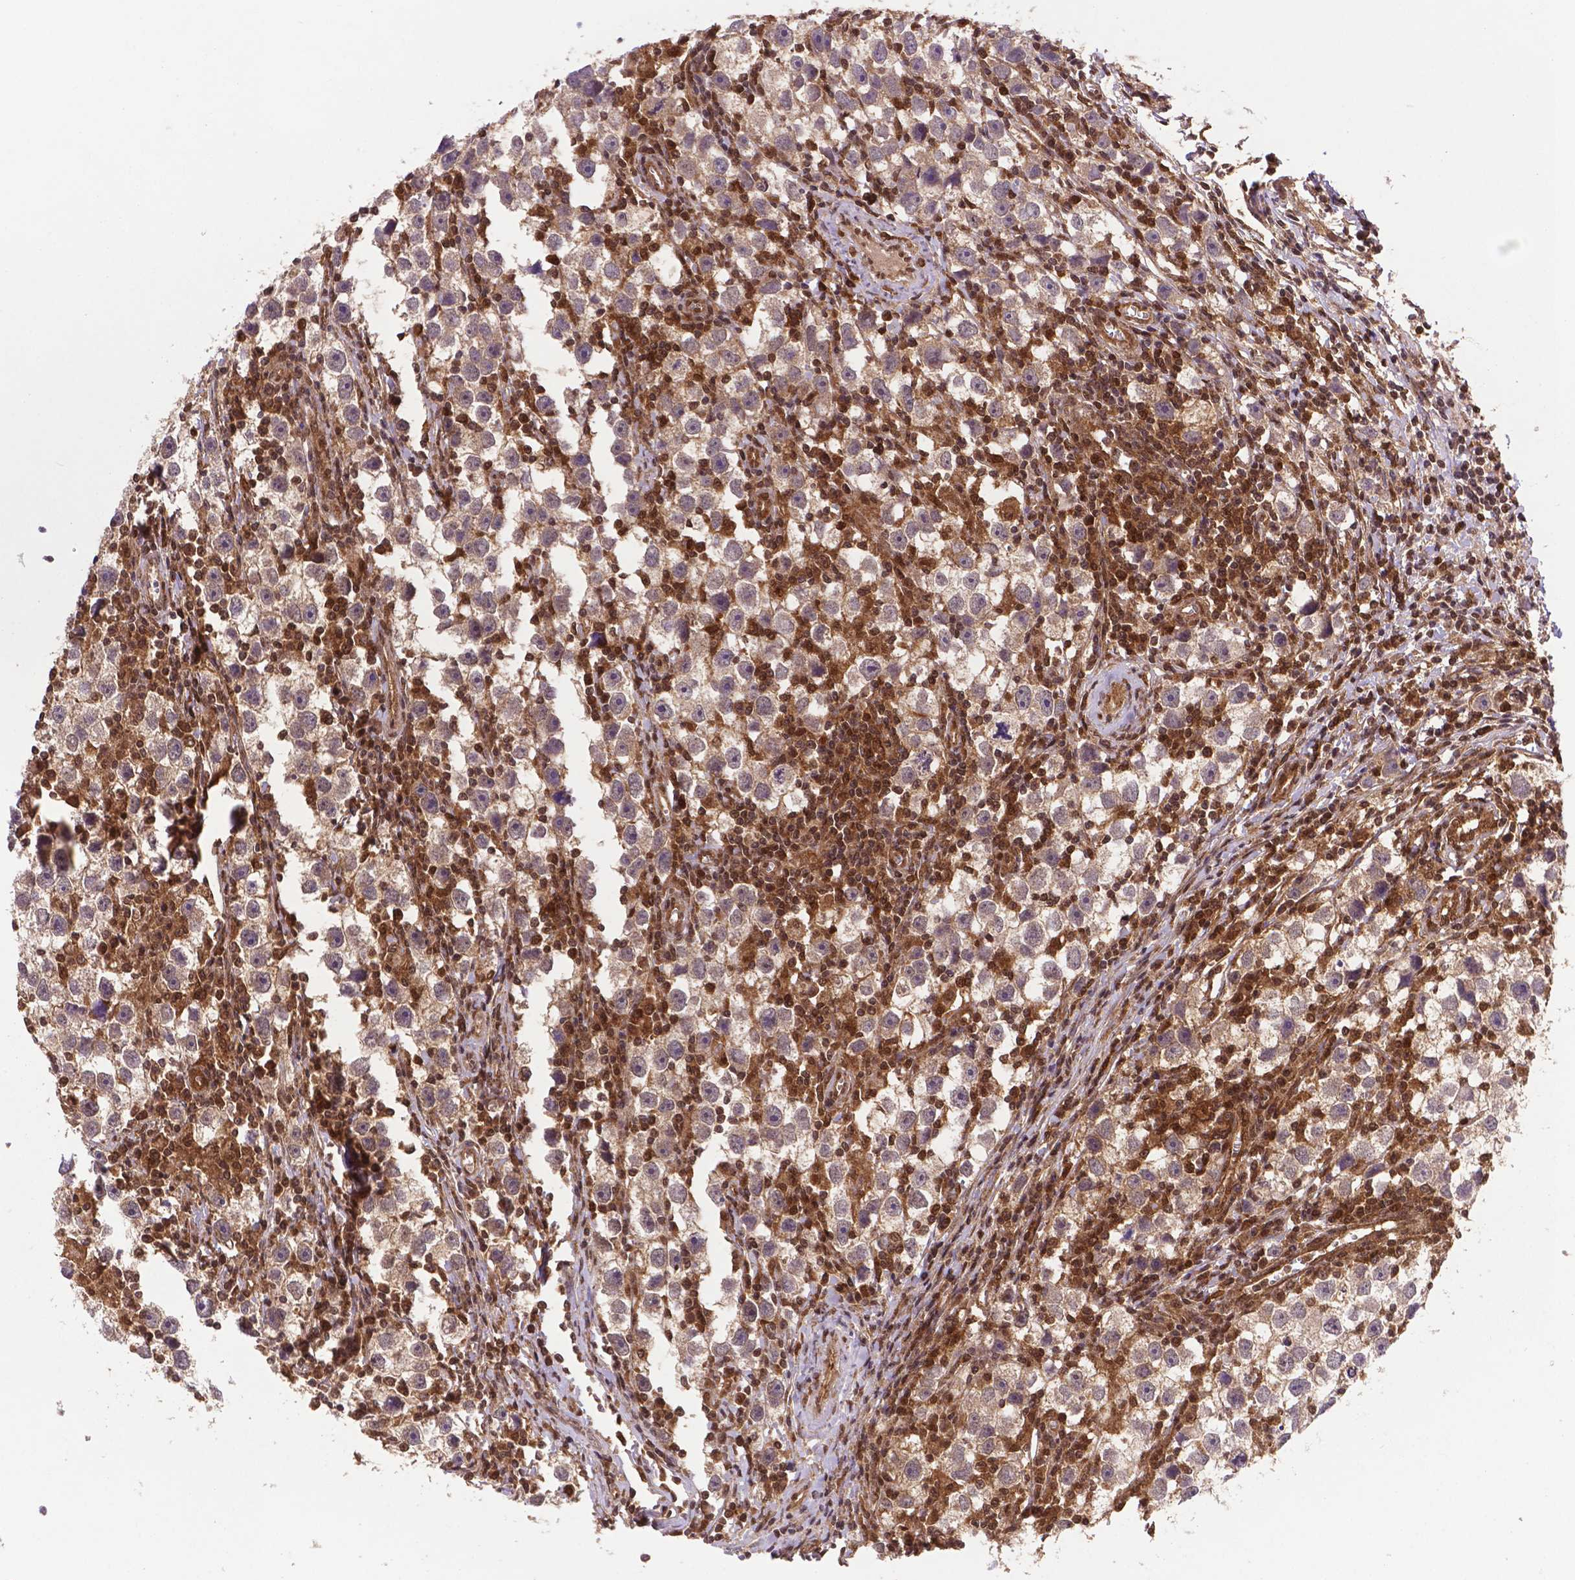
{"staining": {"intensity": "weak", "quantity": "25%-75%", "location": "cytoplasmic/membranous"}, "tissue": "testis cancer", "cell_type": "Tumor cells", "image_type": "cancer", "snomed": [{"axis": "morphology", "description": "Seminoma, NOS"}, {"axis": "topography", "description": "Testis"}], "caption": "DAB (3,3'-diaminobenzidine) immunohistochemical staining of testis seminoma exhibits weak cytoplasmic/membranous protein staining in approximately 25%-75% of tumor cells.", "gene": "UBE2L6", "patient": {"sex": "male", "age": 30}}